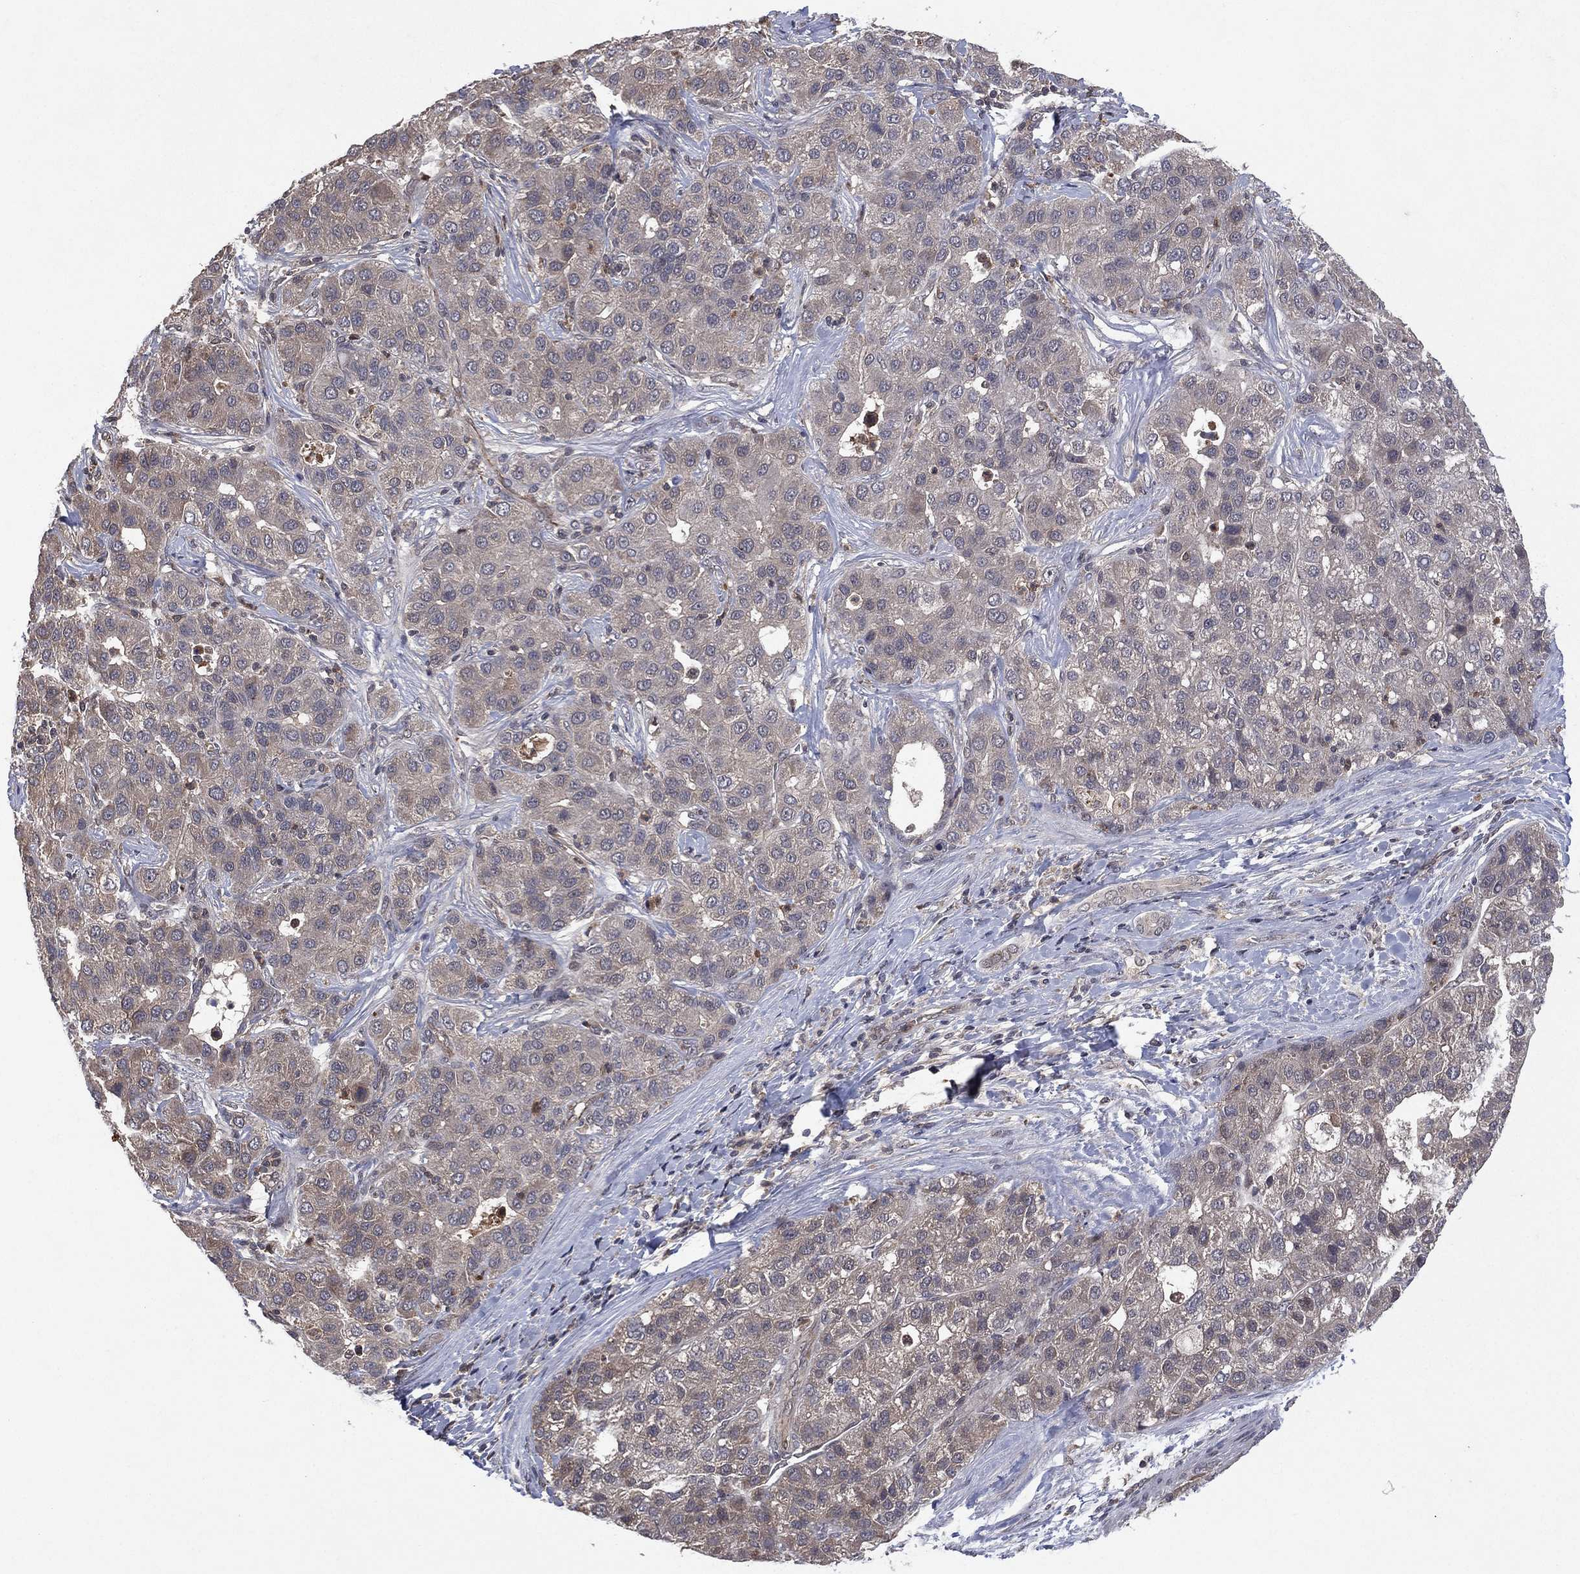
{"staining": {"intensity": "negative", "quantity": "none", "location": "none"}, "tissue": "liver cancer", "cell_type": "Tumor cells", "image_type": "cancer", "snomed": [{"axis": "morphology", "description": "Carcinoma, Hepatocellular, NOS"}, {"axis": "topography", "description": "Liver"}], "caption": "Immunohistochemistry (IHC) of human liver cancer (hepatocellular carcinoma) reveals no positivity in tumor cells.", "gene": "ATG4B", "patient": {"sex": "male", "age": 65}}